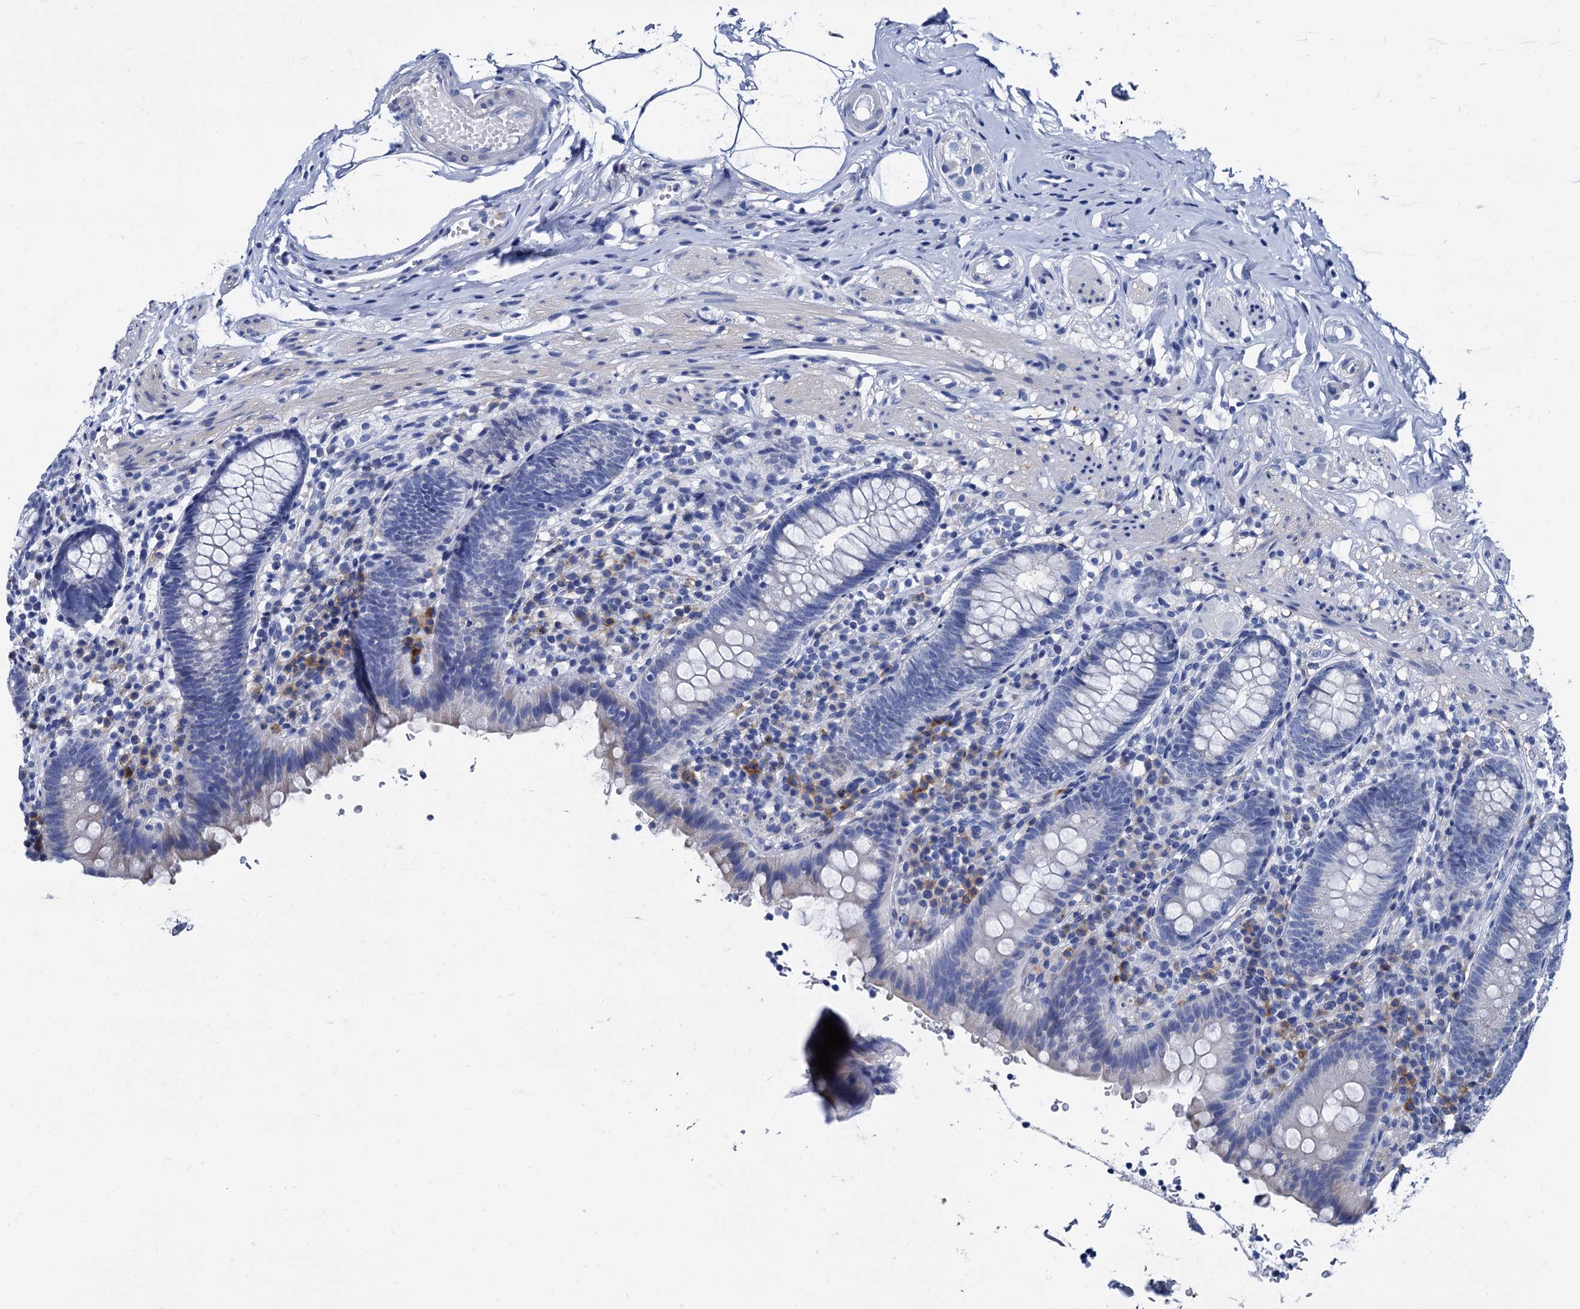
{"staining": {"intensity": "negative", "quantity": "none", "location": "none"}, "tissue": "appendix", "cell_type": "Glandular cells", "image_type": "normal", "snomed": [{"axis": "morphology", "description": "Normal tissue, NOS"}, {"axis": "topography", "description": "Appendix"}], "caption": "Immunohistochemistry (IHC) histopathology image of benign appendix: appendix stained with DAB (3,3'-diaminobenzidine) displays no significant protein staining in glandular cells.", "gene": "FOXR2", "patient": {"sex": "male", "age": 55}}